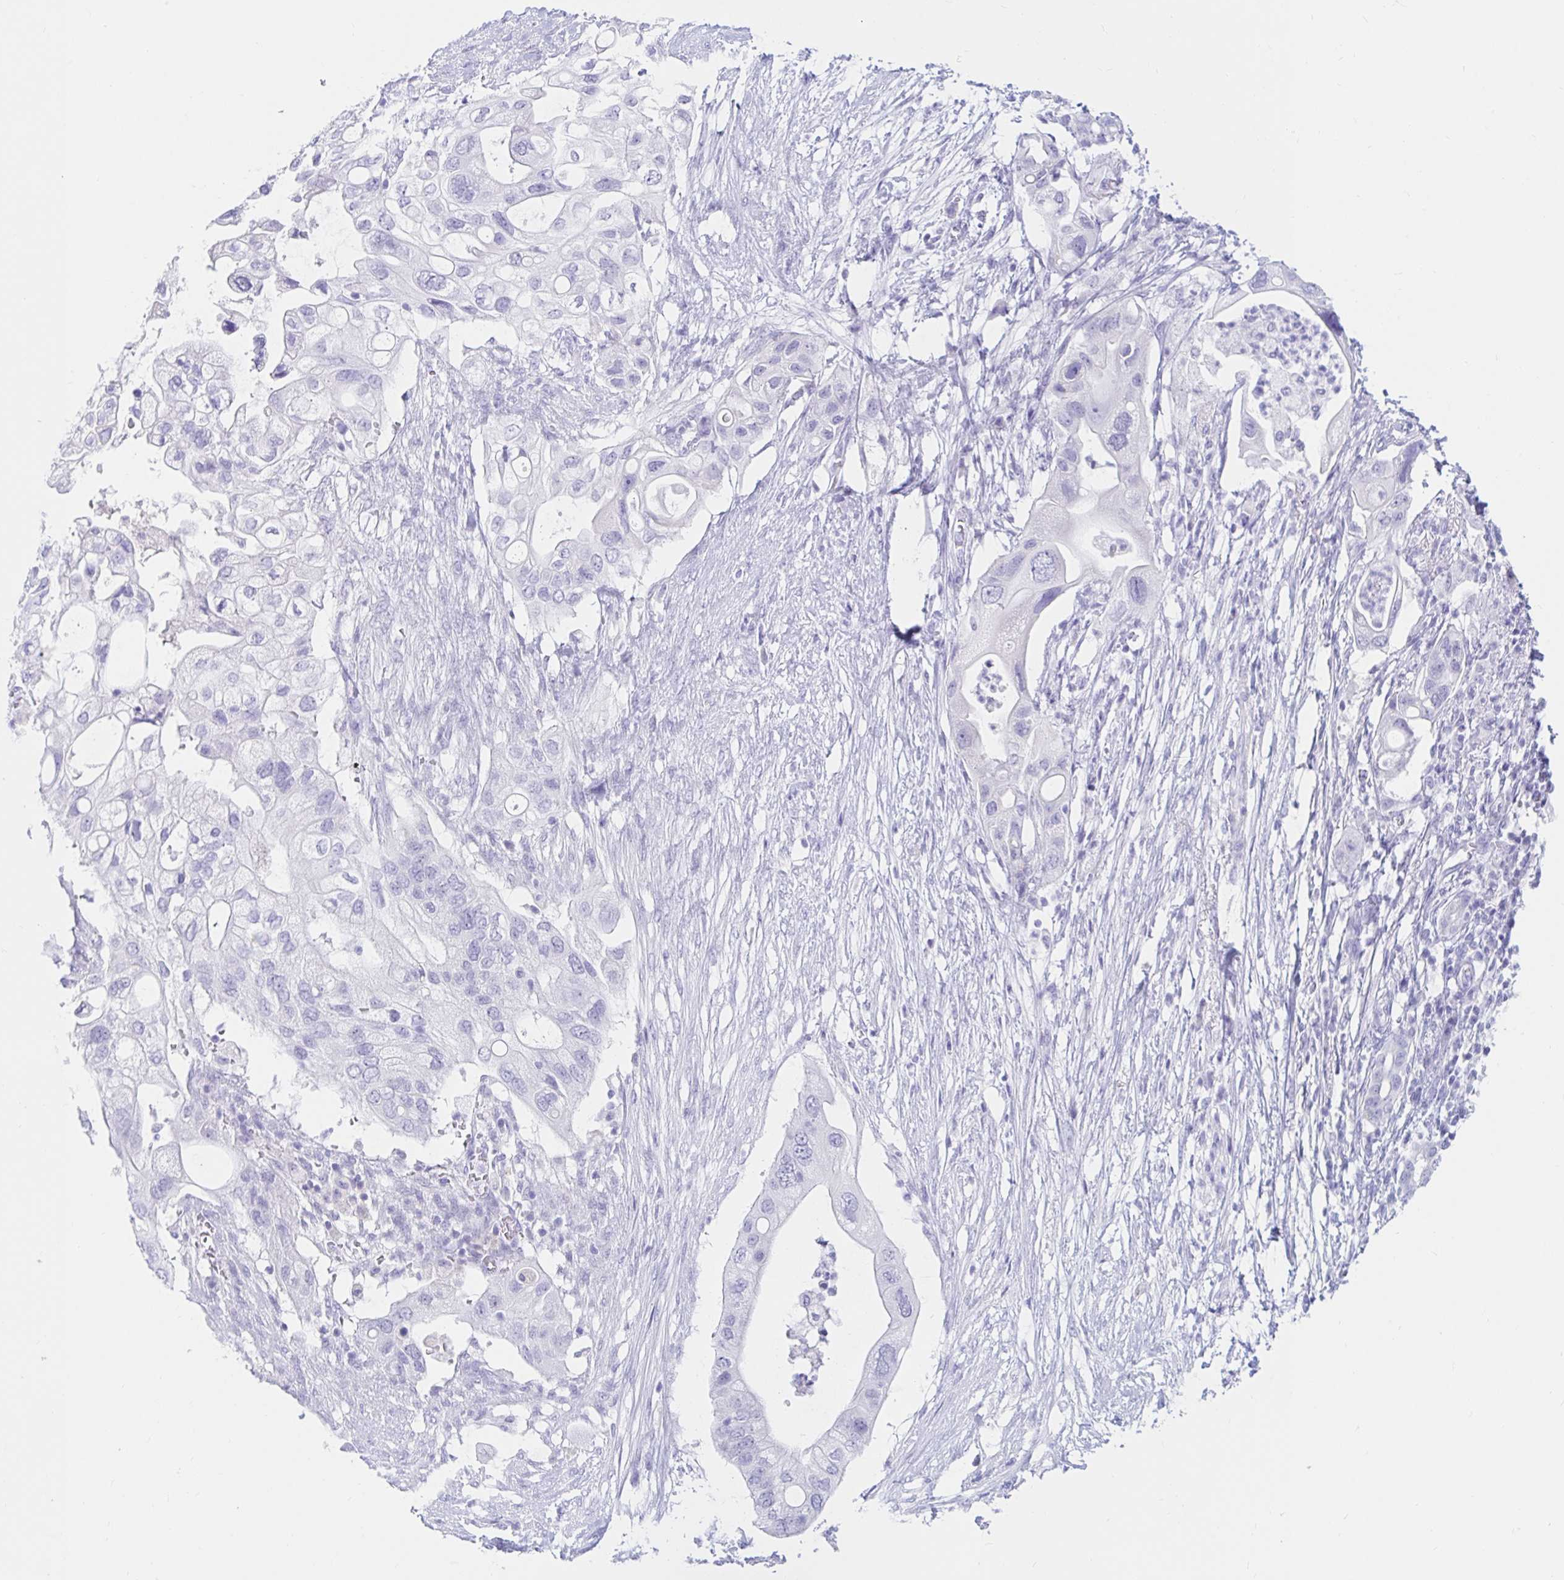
{"staining": {"intensity": "negative", "quantity": "none", "location": "none"}, "tissue": "pancreatic cancer", "cell_type": "Tumor cells", "image_type": "cancer", "snomed": [{"axis": "morphology", "description": "Adenocarcinoma, NOS"}, {"axis": "topography", "description": "Pancreas"}], "caption": "Image shows no protein expression in tumor cells of pancreatic adenocarcinoma tissue.", "gene": "OR6T1", "patient": {"sex": "female", "age": 72}}